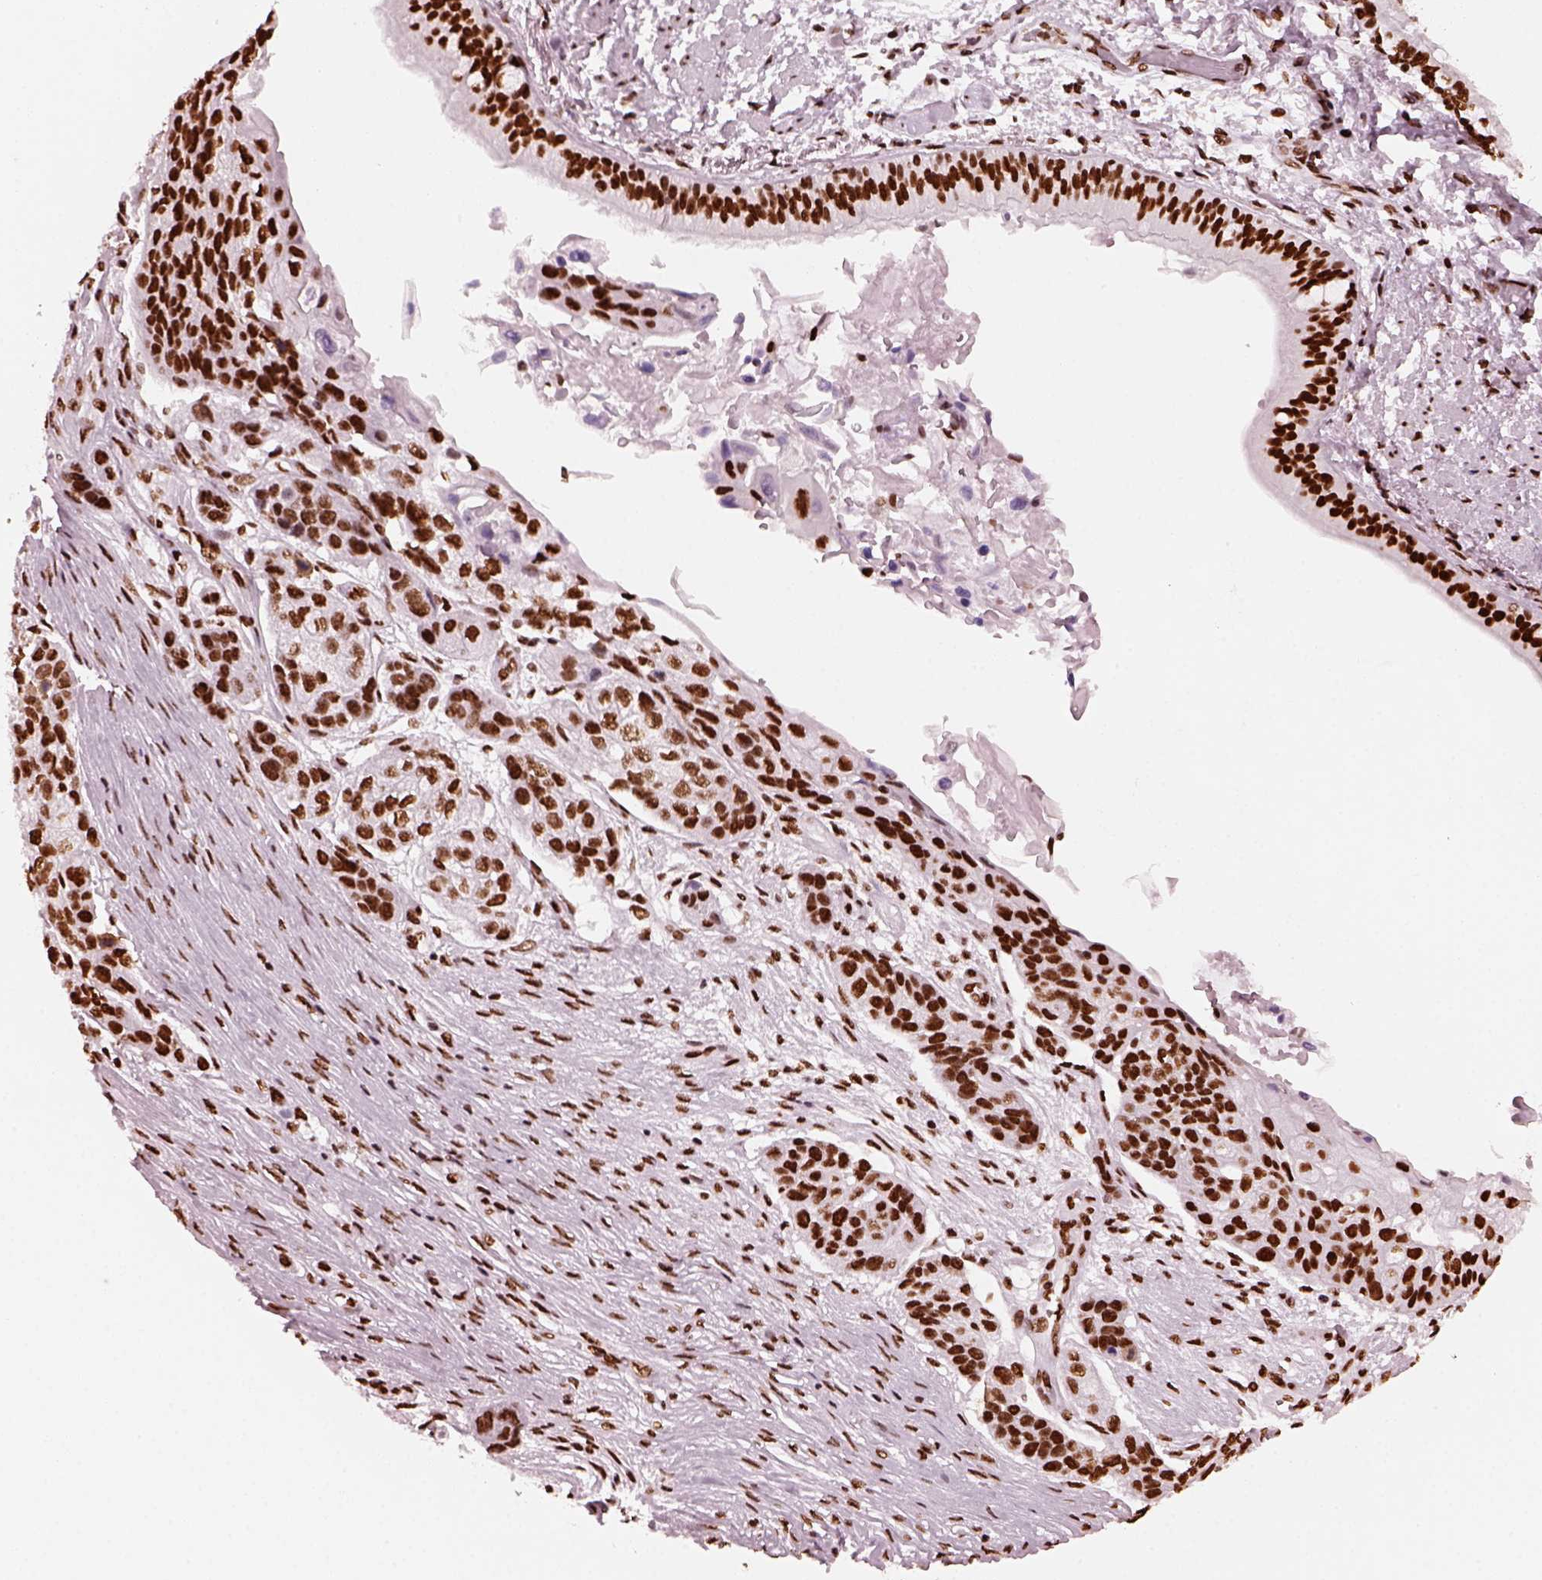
{"staining": {"intensity": "strong", "quantity": ">75%", "location": "nuclear"}, "tissue": "lung cancer", "cell_type": "Tumor cells", "image_type": "cancer", "snomed": [{"axis": "morphology", "description": "Squamous cell carcinoma, NOS"}, {"axis": "topography", "description": "Lung"}], "caption": "The photomicrograph shows staining of lung cancer, revealing strong nuclear protein positivity (brown color) within tumor cells. The staining was performed using DAB to visualize the protein expression in brown, while the nuclei were stained in blue with hematoxylin (Magnification: 20x).", "gene": "CBFA2T3", "patient": {"sex": "male", "age": 69}}